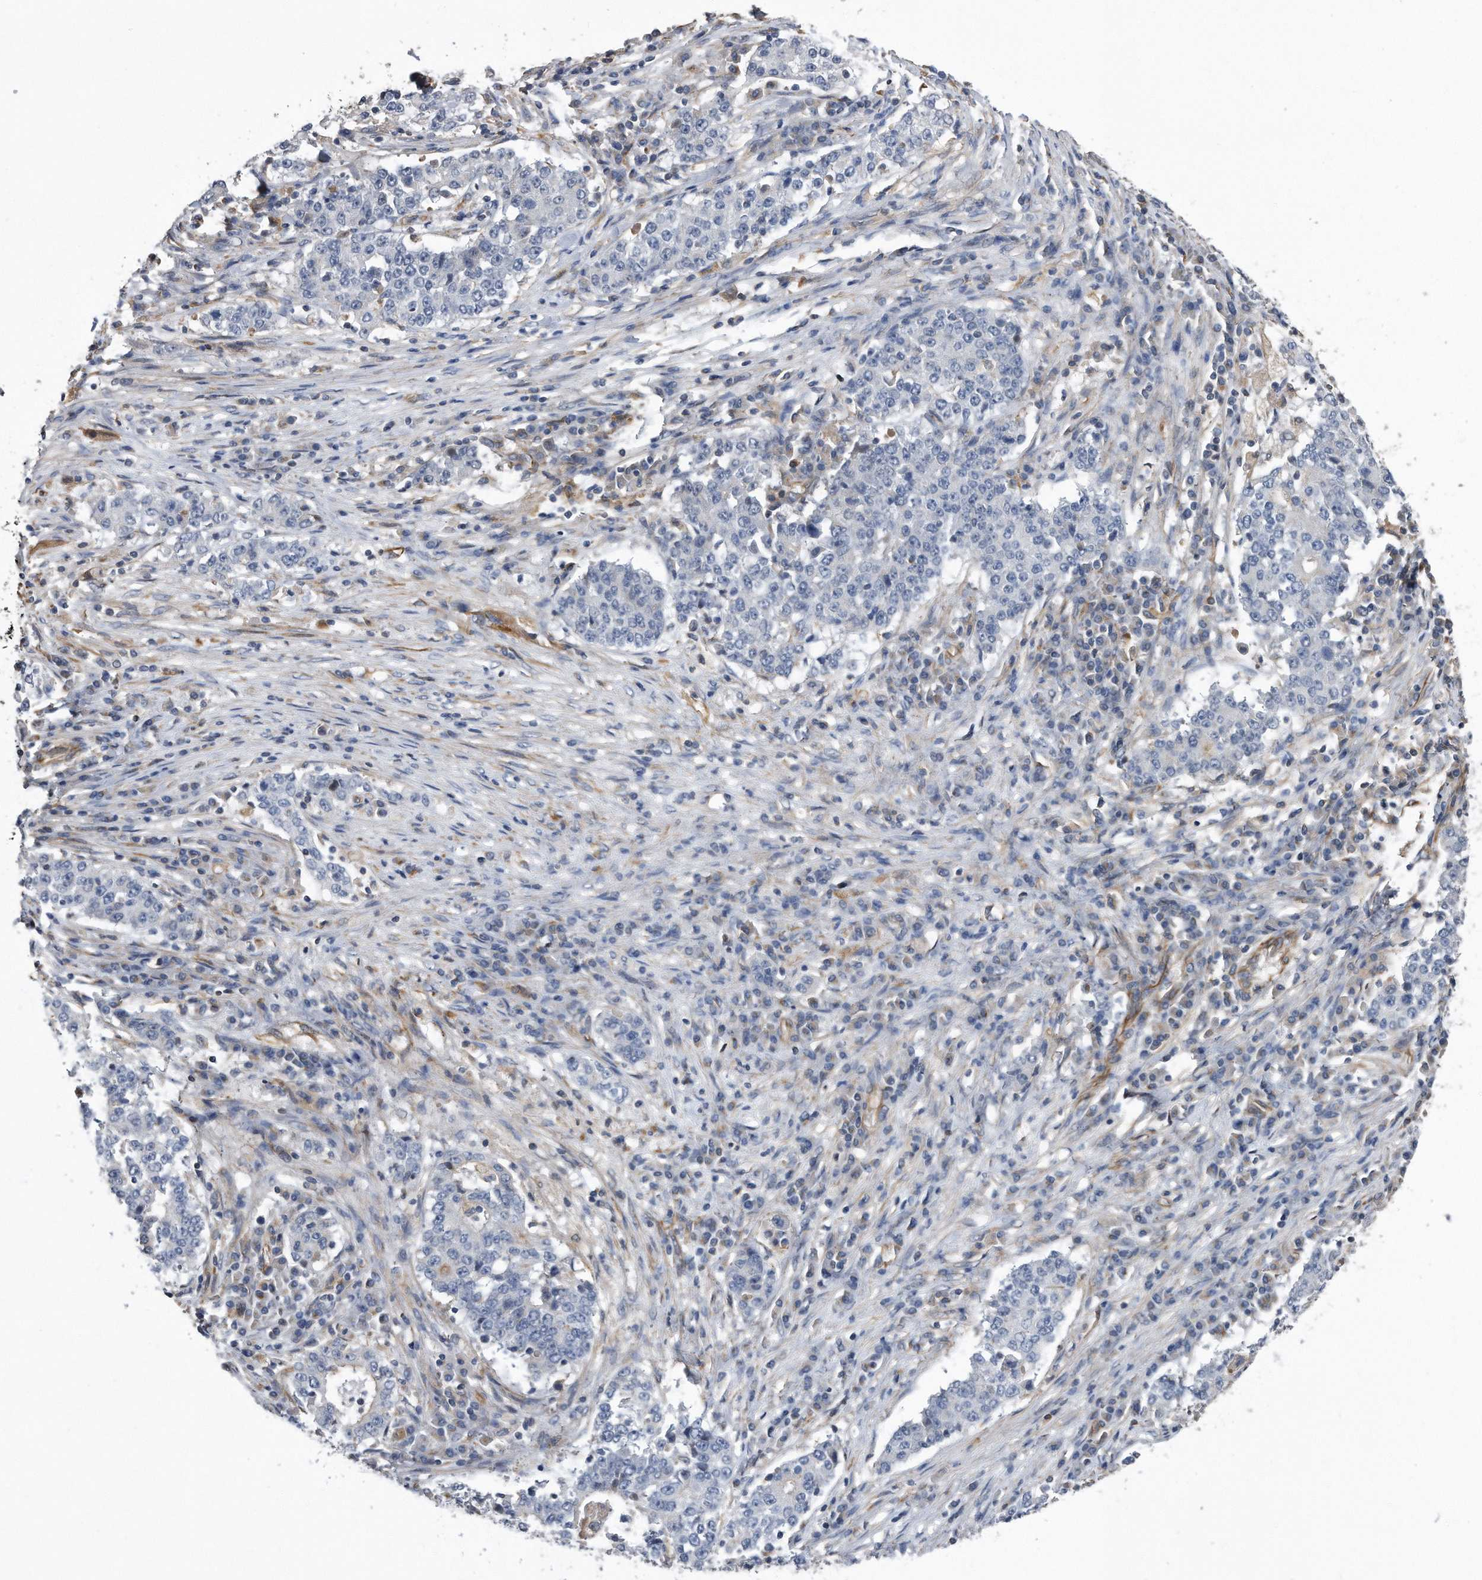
{"staining": {"intensity": "negative", "quantity": "none", "location": "none"}, "tissue": "stomach cancer", "cell_type": "Tumor cells", "image_type": "cancer", "snomed": [{"axis": "morphology", "description": "Adenocarcinoma, NOS"}, {"axis": "topography", "description": "Stomach"}], "caption": "A high-resolution micrograph shows immunohistochemistry staining of stomach adenocarcinoma, which exhibits no significant expression in tumor cells.", "gene": "GPC1", "patient": {"sex": "male", "age": 59}}